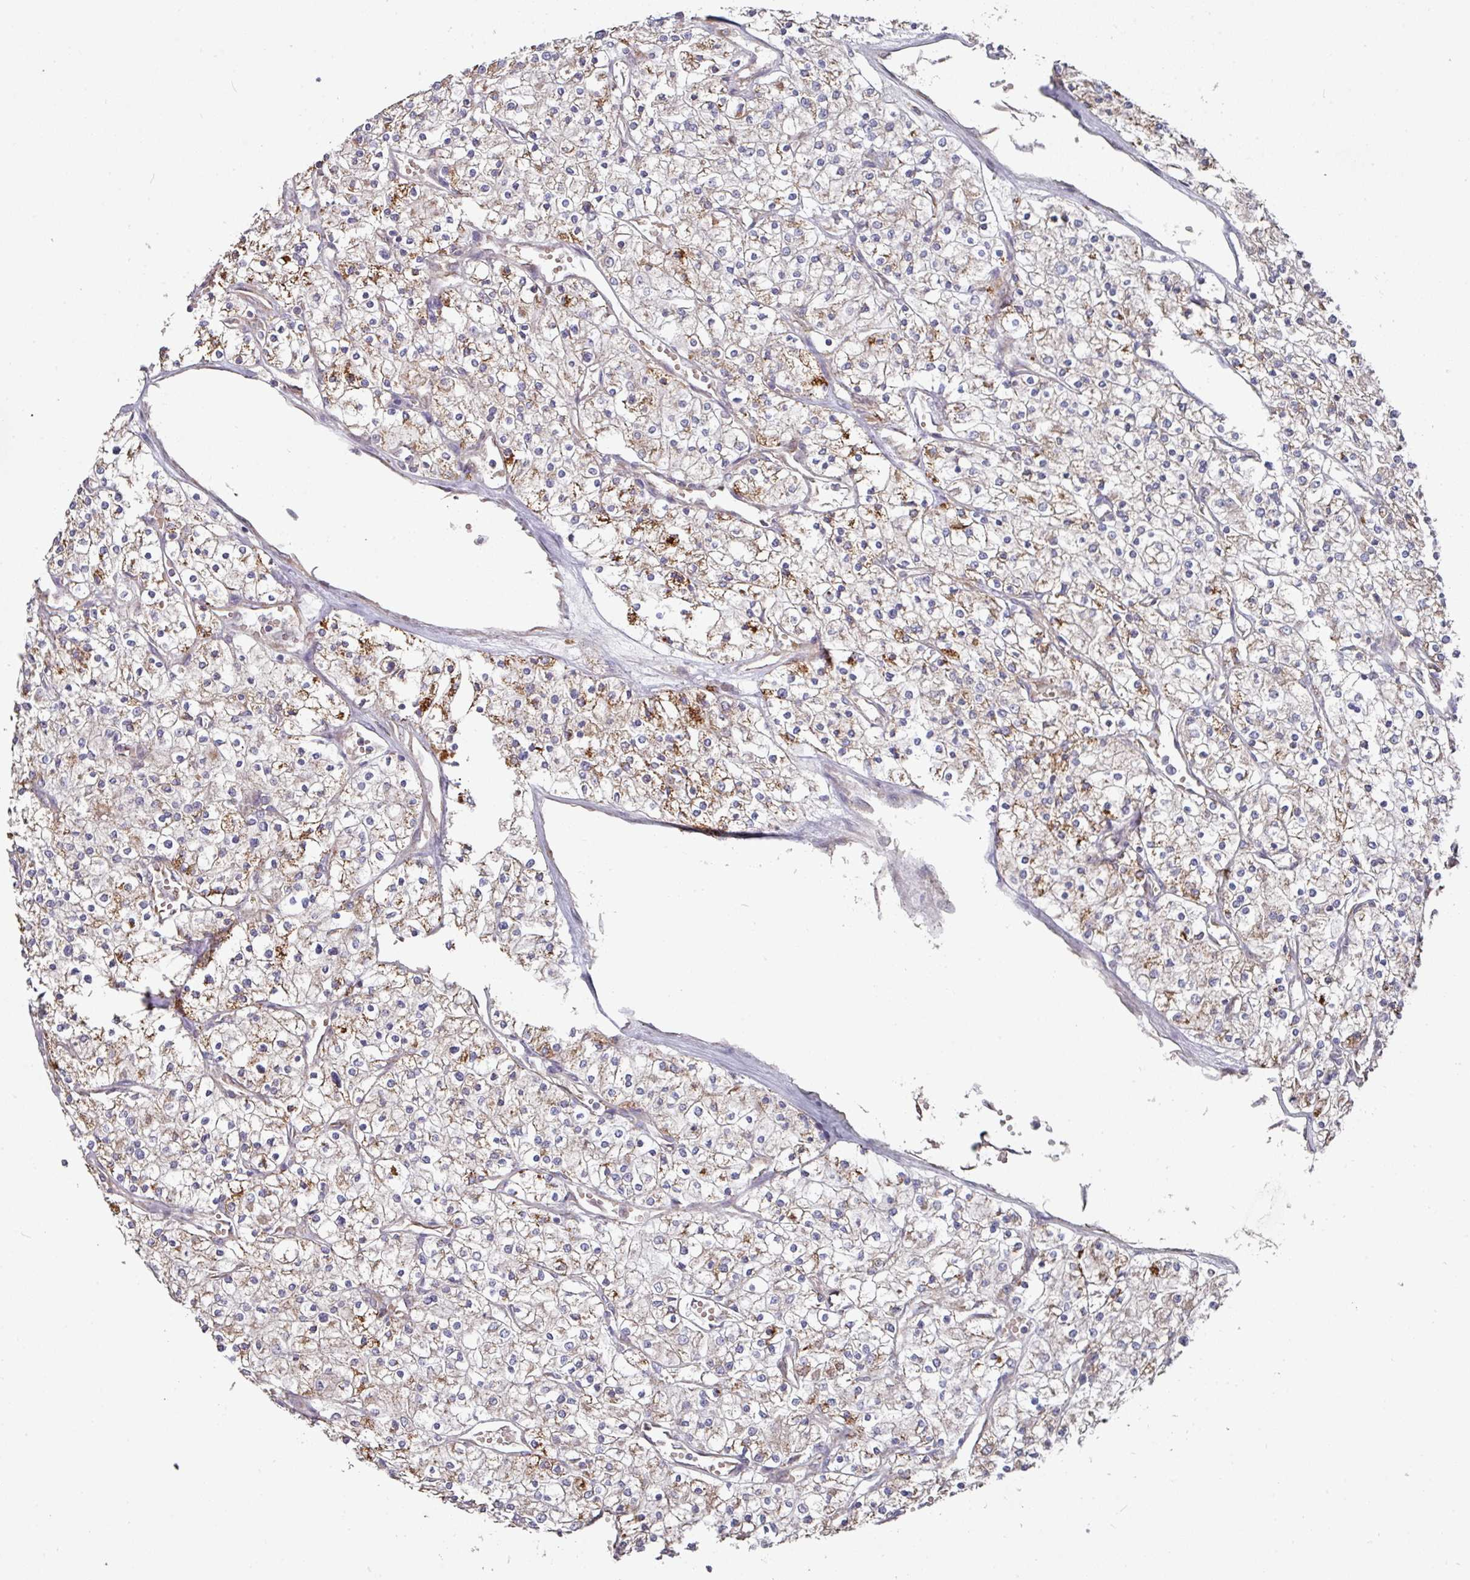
{"staining": {"intensity": "weak", "quantity": ">75%", "location": "cytoplasmic/membranous"}, "tissue": "renal cancer", "cell_type": "Tumor cells", "image_type": "cancer", "snomed": [{"axis": "morphology", "description": "Adenocarcinoma, NOS"}, {"axis": "topography", "description": "Kidney"}], "caption": "A brown stain labels weak cytoplasmic/membranous staining of a protein in human renal cancer tumor cells. (Stains: DAB in brown, nuclei in blue, Microscopy: brightfield microscopy at high magnification).", "gene": "DNAJC7", "patient": {"sex": "male", "age": 80}}